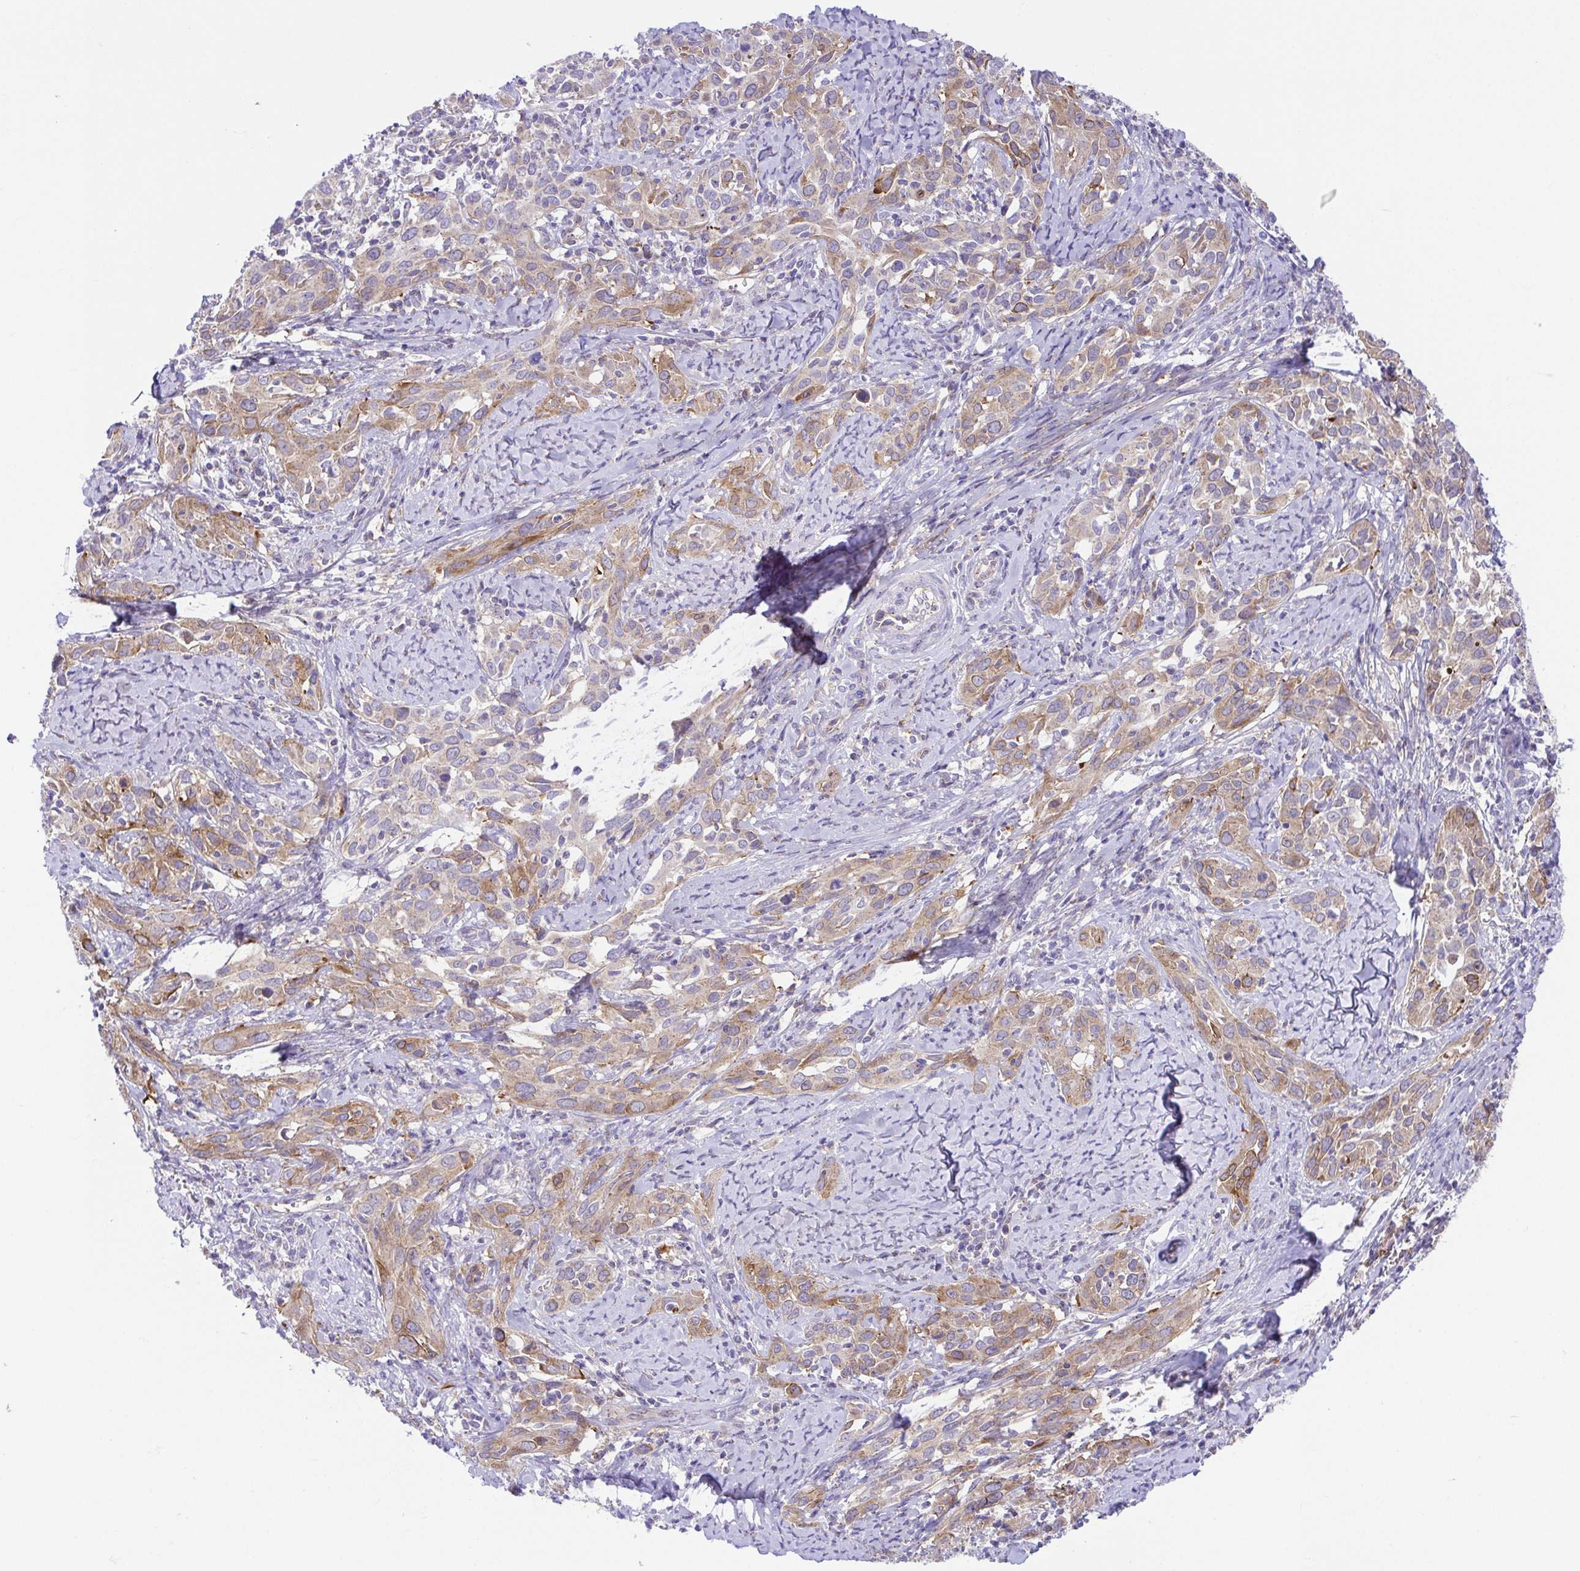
{"staining": {"intensity": "weak", "quantity": ">75%", "location": "cytoplasmic/membranous"}, "tissue": "cervical cancer", "cell_type": "Tumor cells", "image_type": "cancer", "snomed": [{"axis": "morphology", "description": "Squamous cell carcinoma, NOS"}, {"axis": "topography", "description": "Cervix"}], "caption": "Immunohistochemical staining of human cervical squamous cell carcinoma displays low levels of weak cytoplasmic/membranous protein positivity in approximately >75% of tumor cells.", "gene": "SLC13A1", "patient": {"sex": "female", "age": 51}}